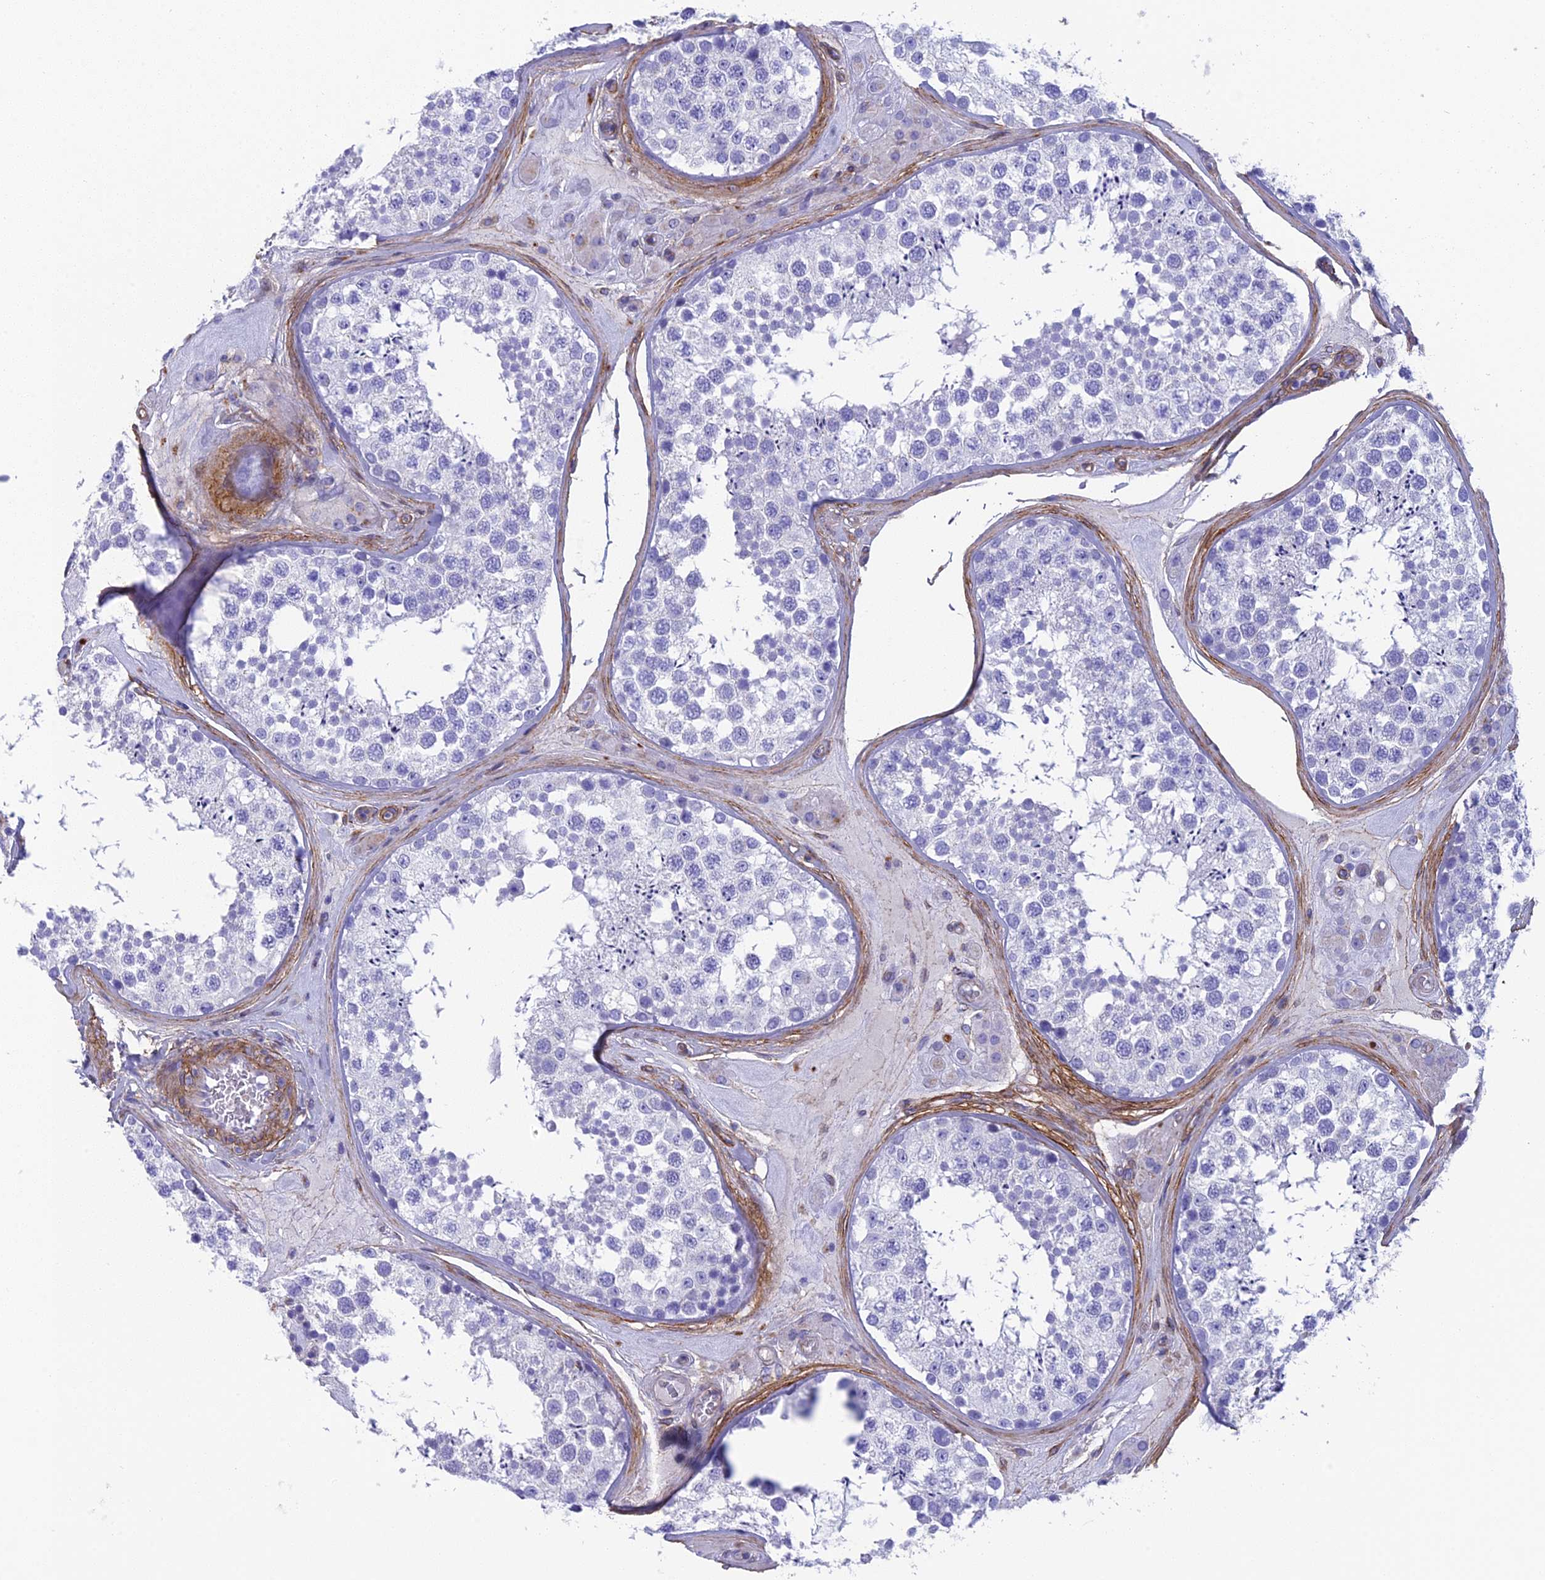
{"staining": {"intensity": "negative", "quantity": "none", "location": "none"}, "tissue": "testis", "cell_type": "Cells in seminiferous ducts", "image_type": "normal", "snomed": [{"axis": "morphology", "description": "Normal tissue, NOS"}, {"axis": "topography", "description": "Testis"}], "caption": "Image shows no protein staining in cells in seminiferous ducts of benign testis.", "gene": "TNS1", "patient": {"sex": "male", "age": 46}}